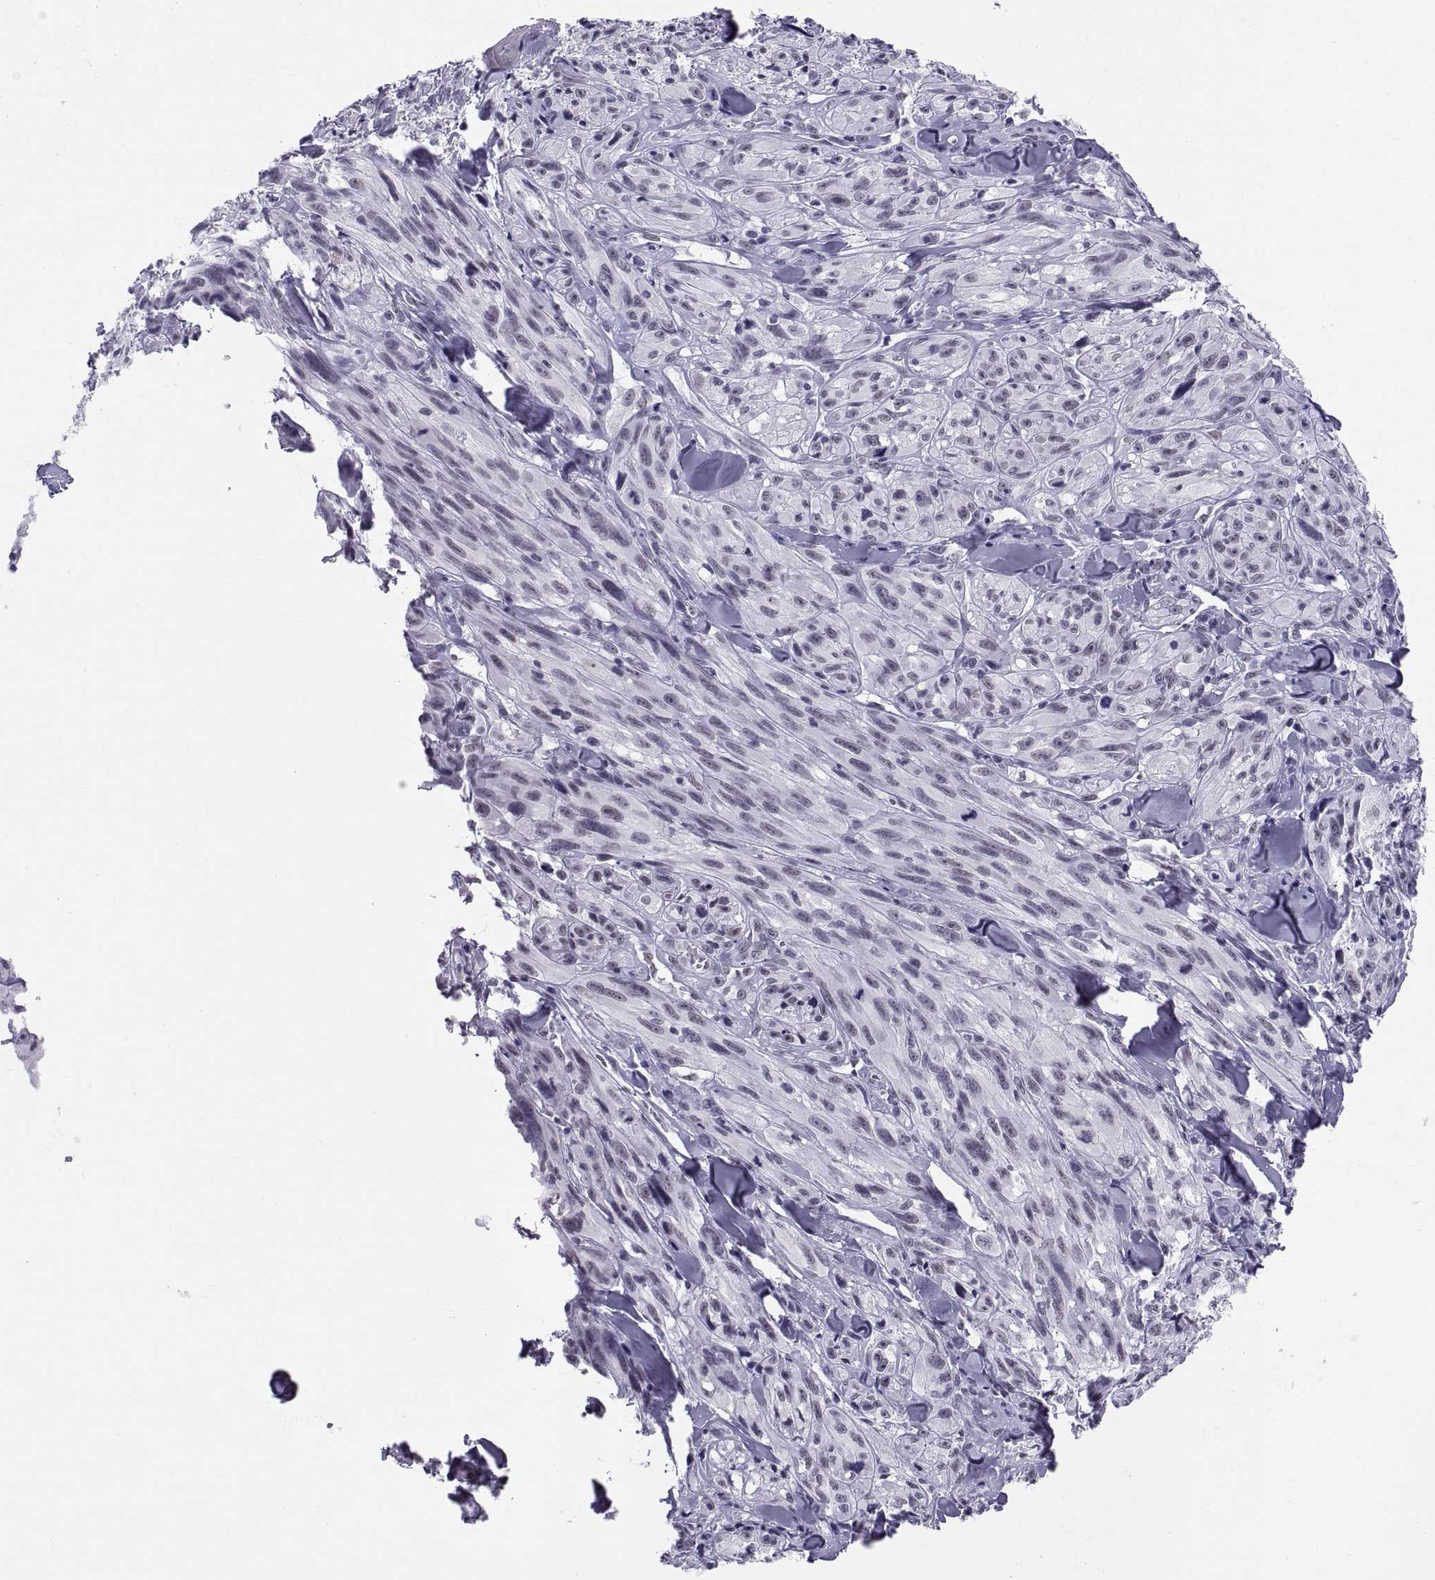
{"staining": {"intensity": "negative", "quantity": "none", "location": "none"}, "tissue": "melanoma", "cell_type": "Tumor cells", "image_type": "cancer", "snomed": [{"axis": "morphology", "description": "Malignant melanoma, NOS"}, {"axis": "topography", "description": "Skin"}], "caption": "Histopathology image shows no protein staining in tumor cells of malignant melanoma tissue. (DAB (3,3'-diaminobenzidine) immunohistochemistry (IHC) with hematoxylin counter stain).", "gene": "NEUROD6", "patient": {"sex": "male", "age": 67}}